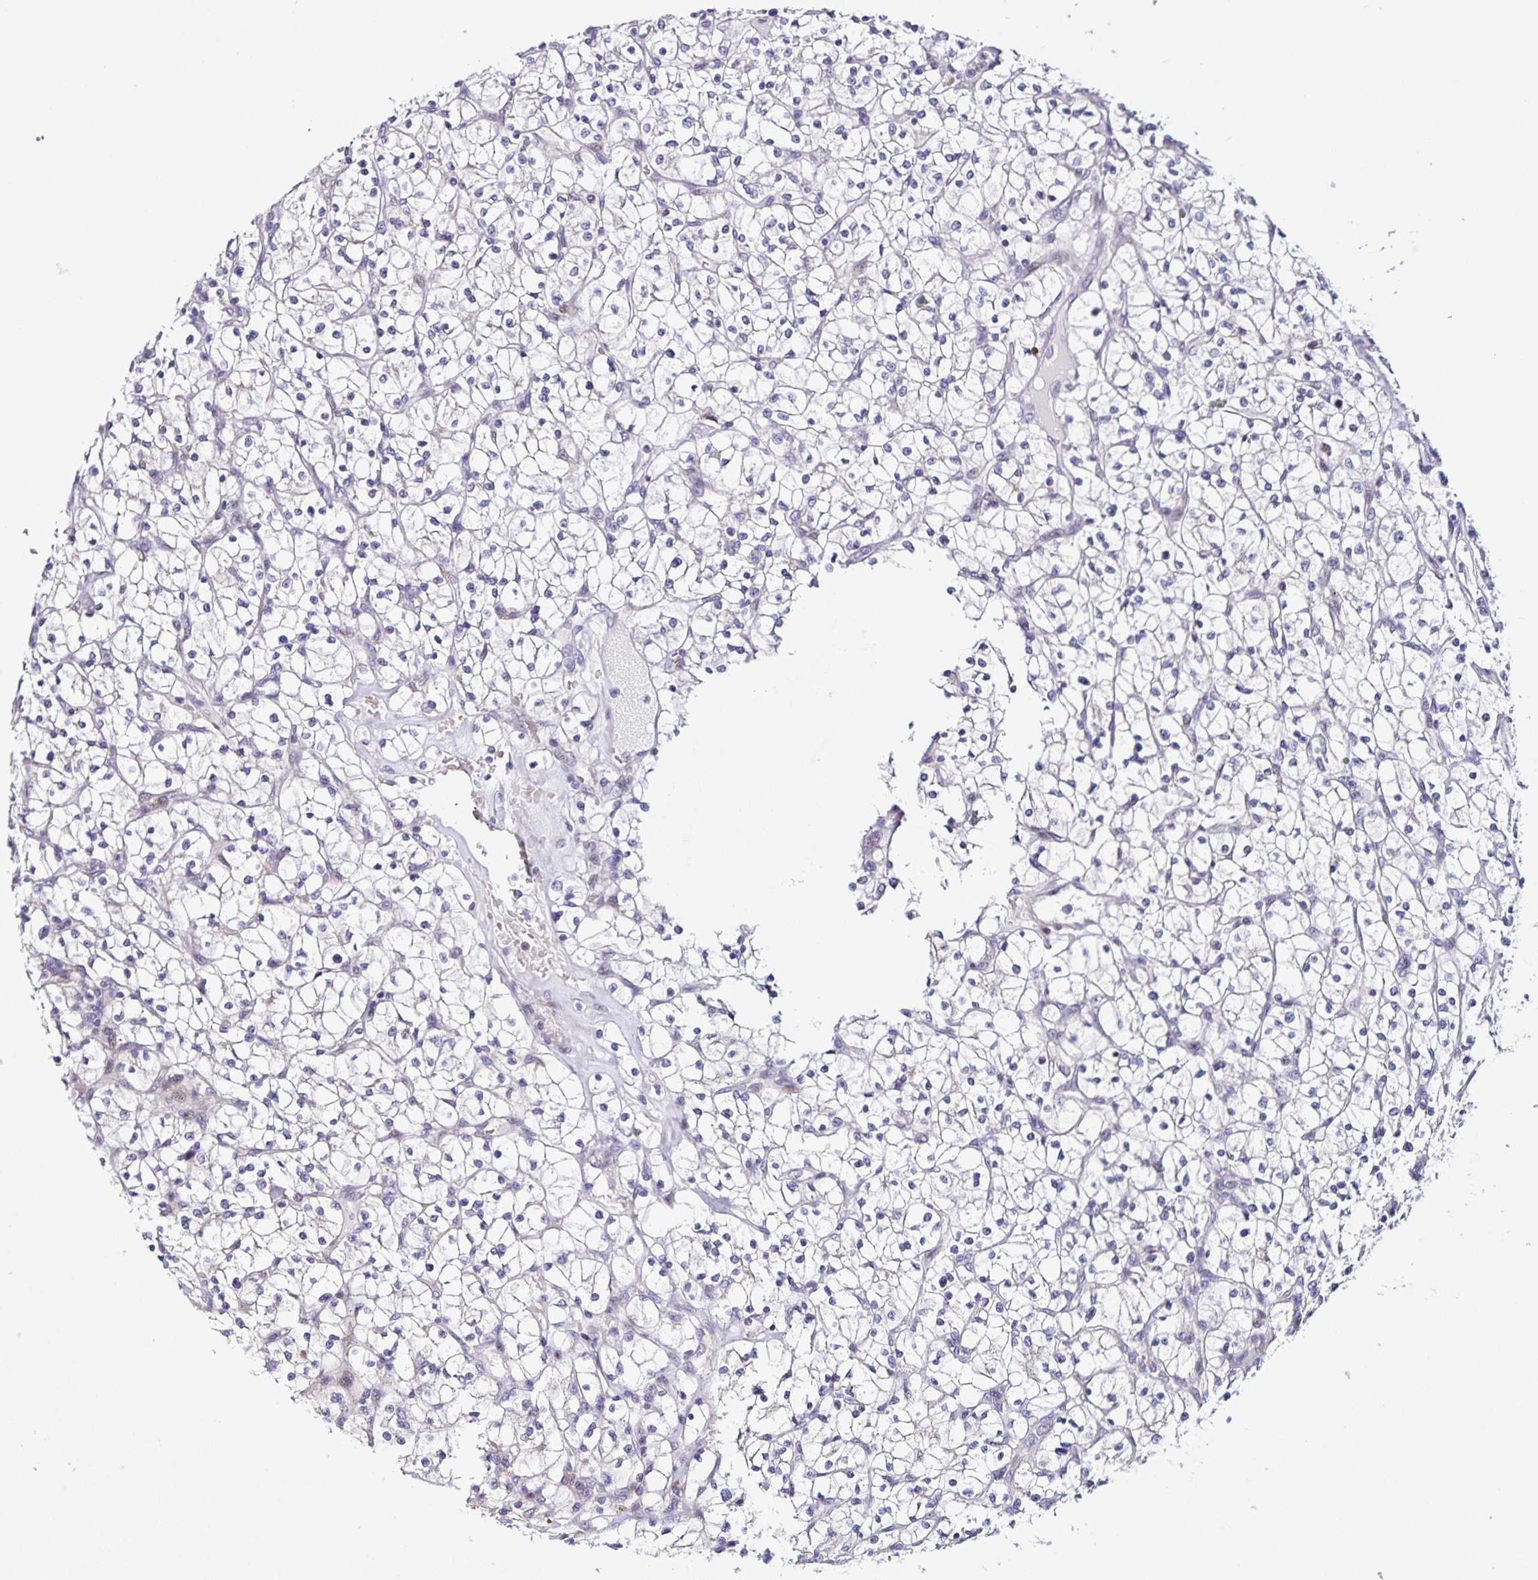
{"staining": {"intensity": "negative", "quantity": "none", "location": "none"}, "tissue": "renal cancer", "cell_type": "Tumor cells", "image_type": "cancer", "snomed": [{"axis": "morphology", "description": "Adenocarcinoma, NOS"}, {"axis": "topography", "description": "Kidney"}], "caption": "Tumor cells show no significant staining in renal cancer.", "gene": "RNFT2", "patient": {"sex": "female", "age": 64}}